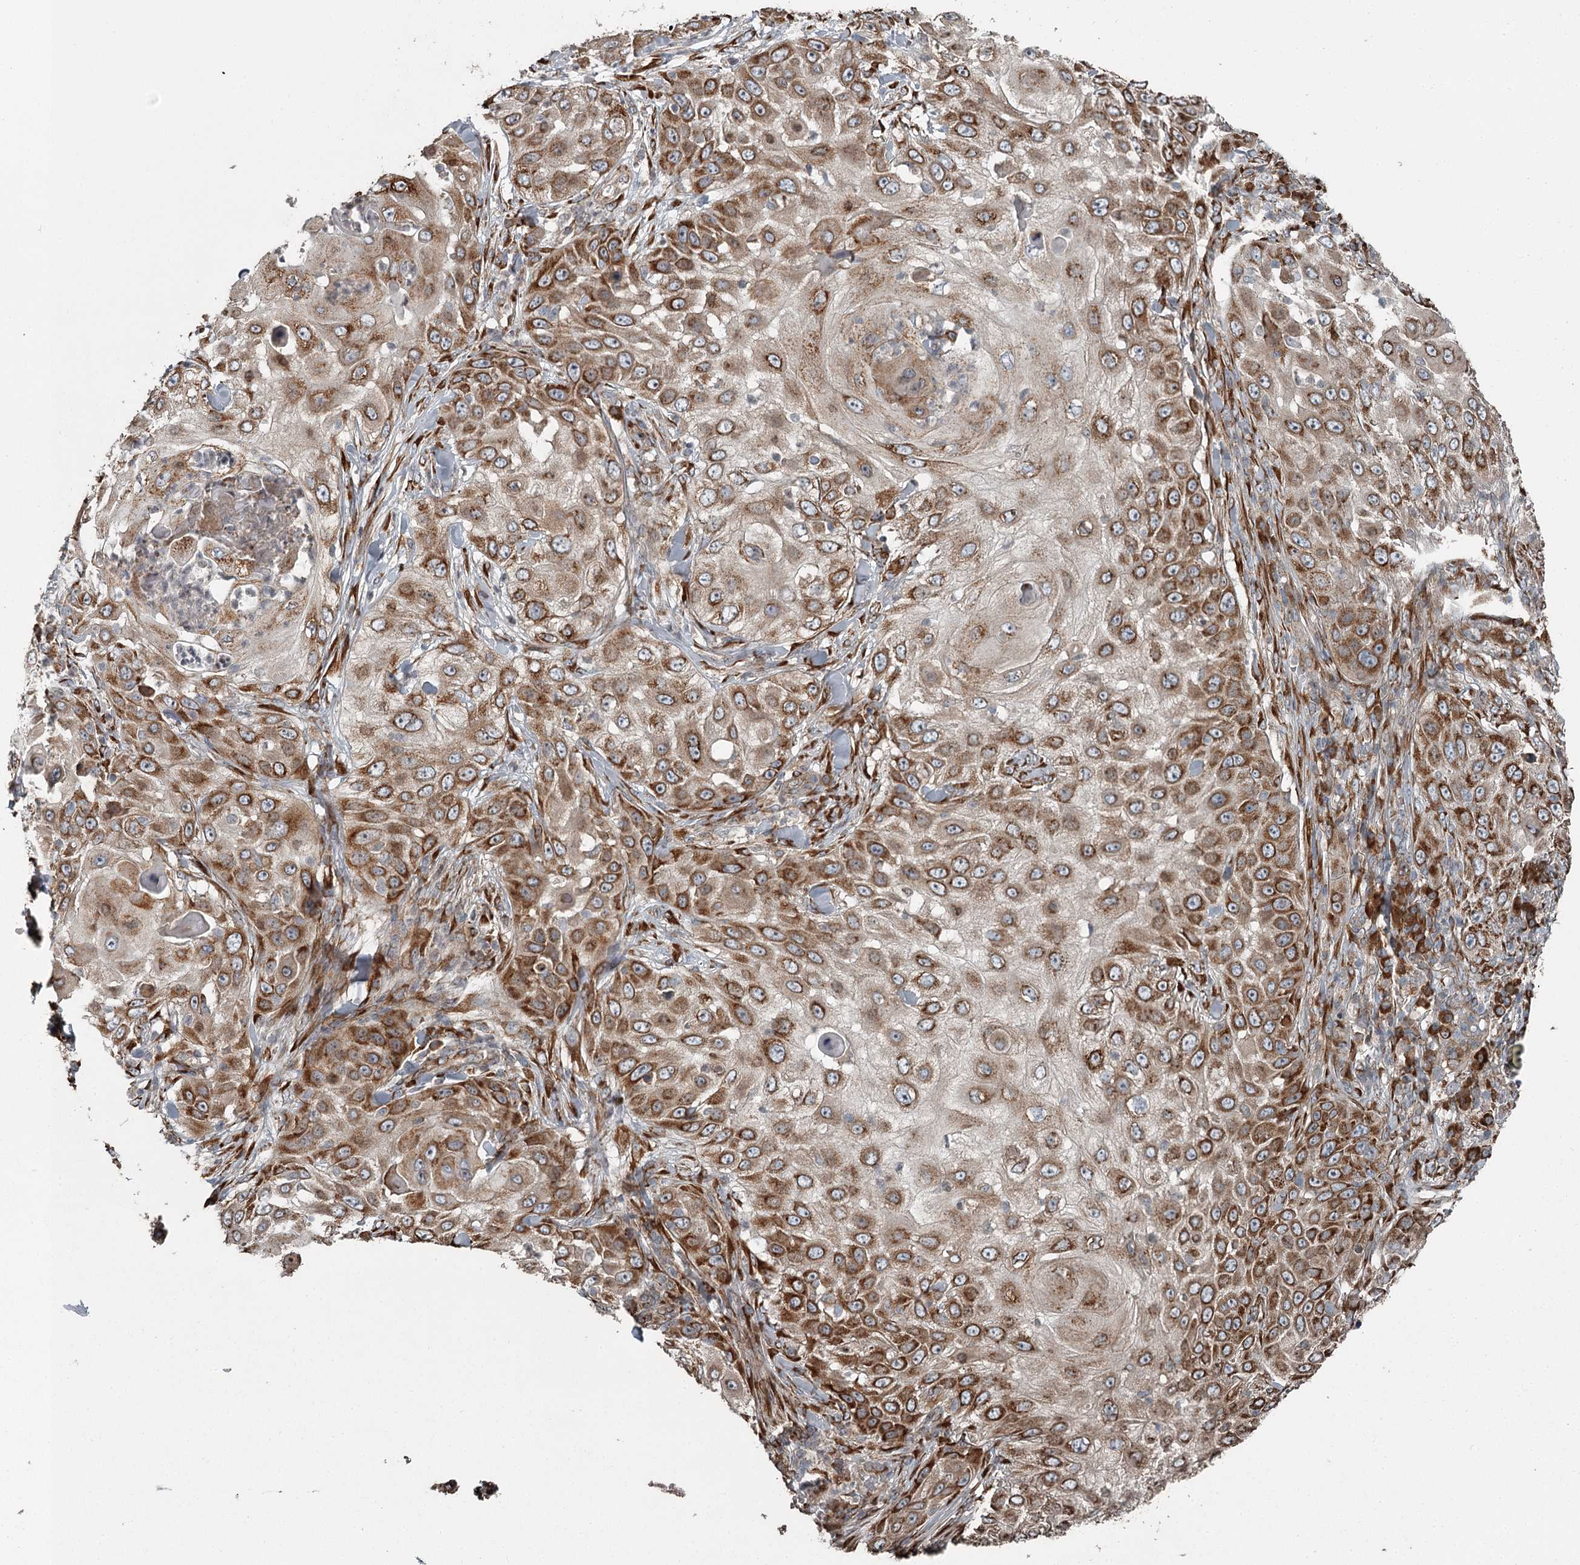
{"staining": {"intensity": "strong", "quantity": ">75%", "location": "cytoplasmic/membranous"}, "tissue": "skin cancer", "cell_type": "Tumor cells", "image_type": "cancer", "snomed": [{"axis": "morphology", "description": "Squamous cell carcinoma, NOS"}, {"axis": "topography", "description": "Skin"}], "caption": "Protein expression by IHC shows strong cytoplasmic/membranous expression in about >75% of tumor cells in squamous cell carcinoma (skin). The staining was performed using DAB to visualize the protein expression in brown, while the nuclei were stained in blue with hematoxylin (Magnification: 20x).", "gene": "RASSF8", "patient": {"sex": "female", "age": 44}}